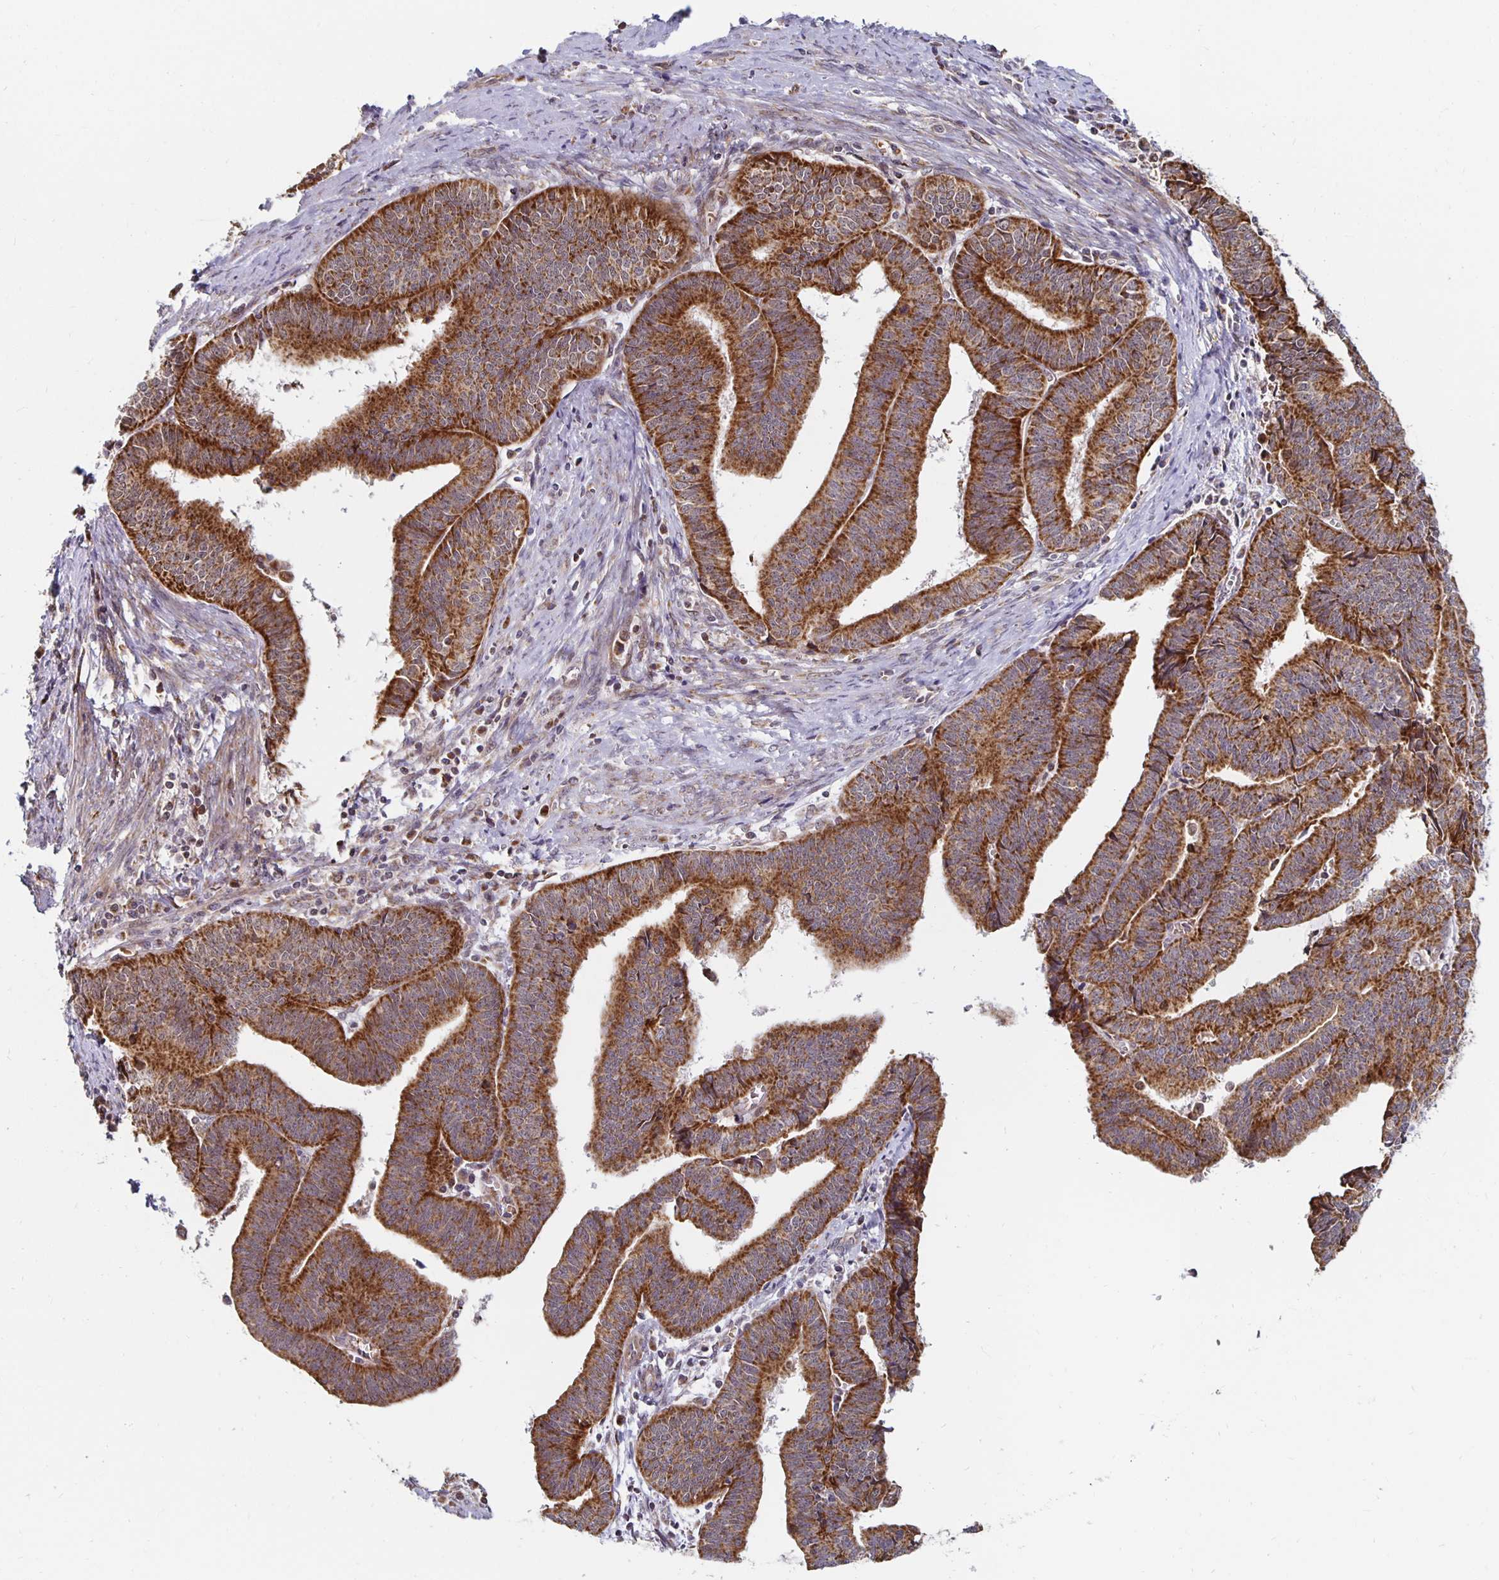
{"staining": {"intensity": "strong", "quantity": ">75%", "location": "cytoplasmic/membranous"}, "tissue": "endometrial cancer", "cell_type": "Tumor cells", "image_type": "cancer", "snomed": [{"axis": "morphology", "description": "Adenocarcinoma, NOS"}, {"axis": "topography", "description": "Endometrium"}], "caption": "Endometrial adenocarcinoma stained for a protein (brown) exhibits strong cytoplasmic/membranous positive expression in approximately >75% of tumor cells.", "gene": "MRPL28", "patient": {"sex": "female", "age": 65}}